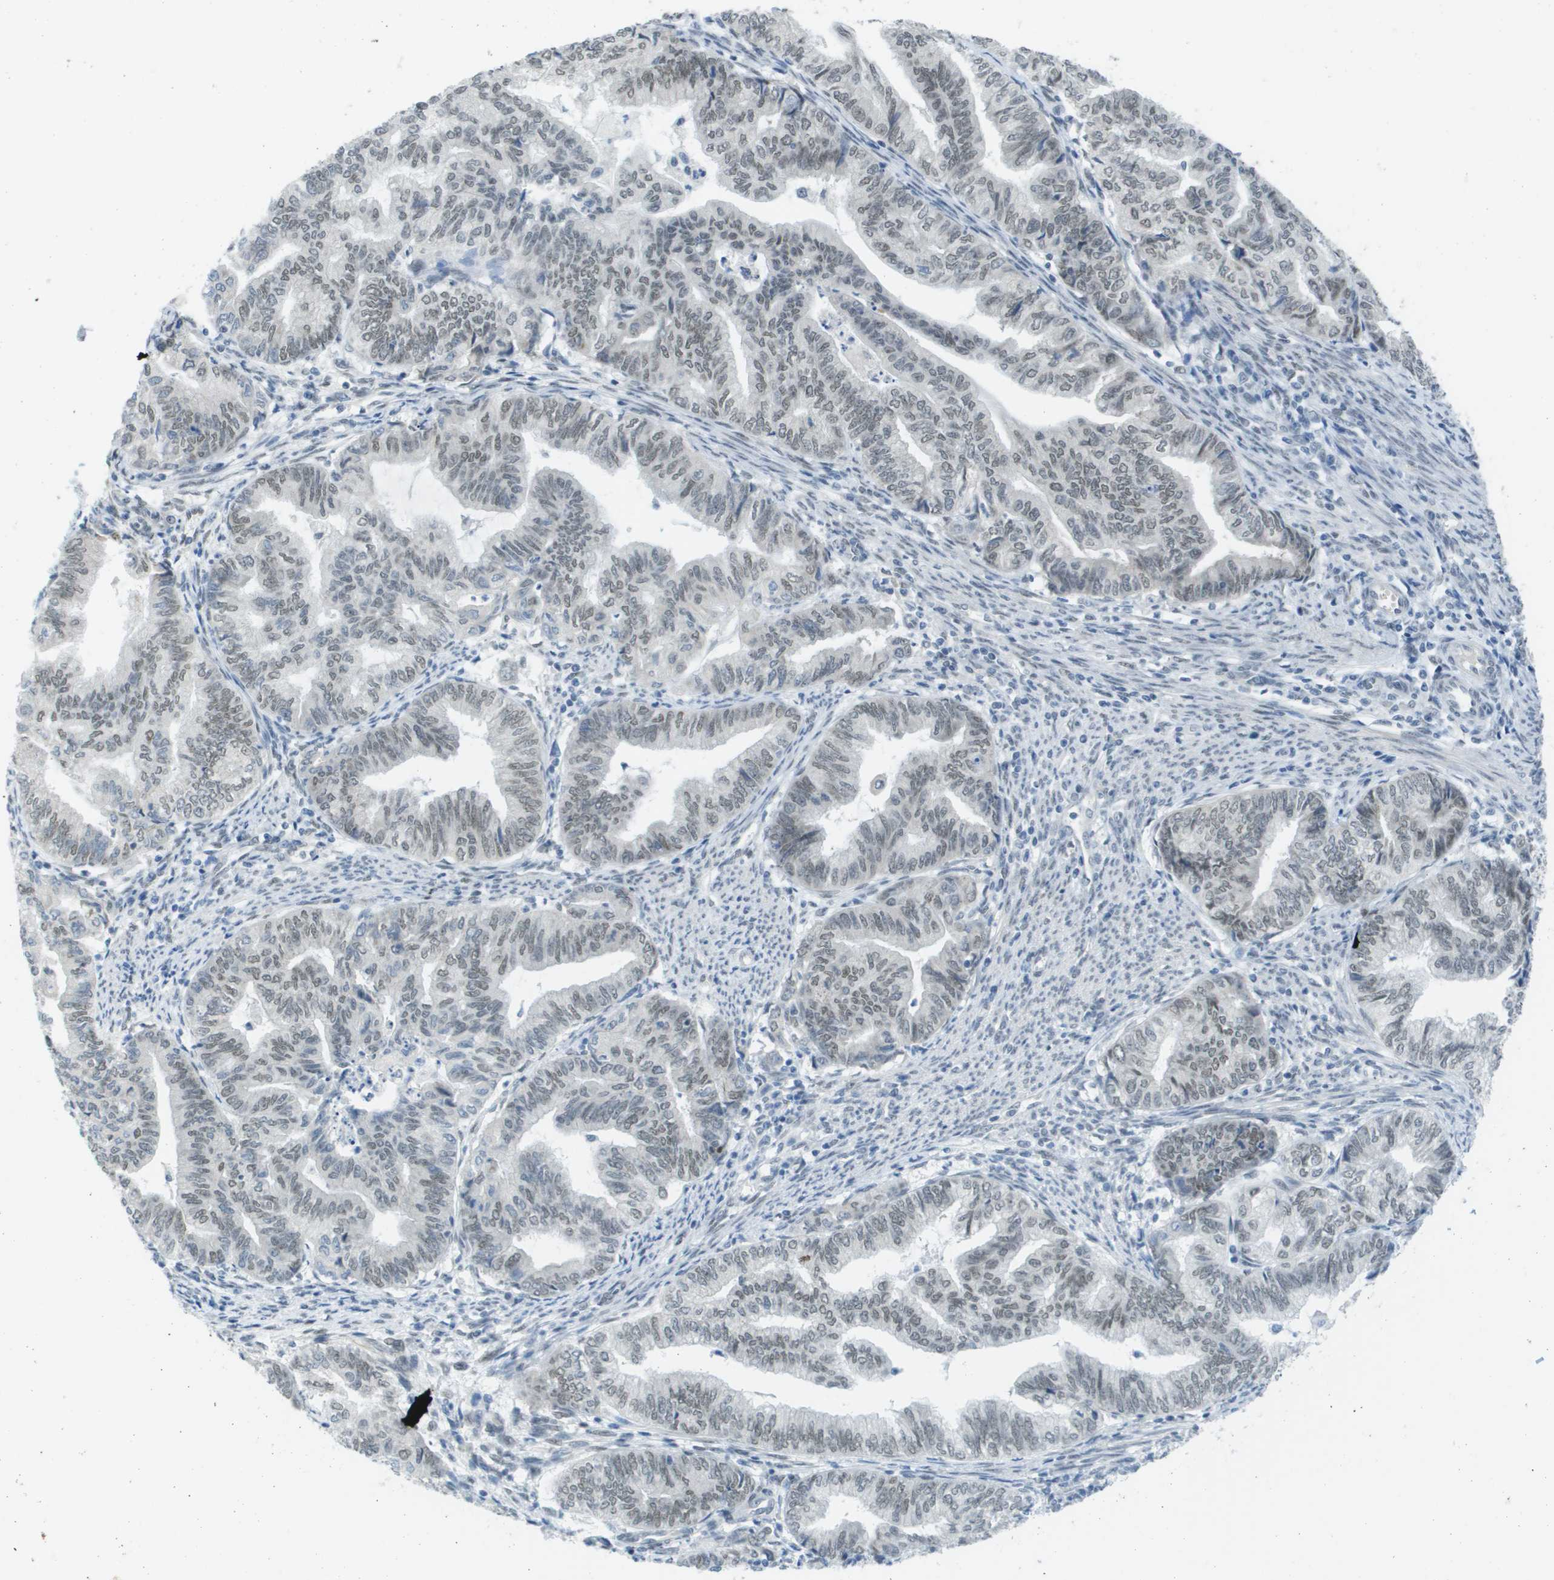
{"staining": {"intensity": "weak", "quantity": "25%-75%", "location": "nuclear"}, "tissue": "endometrial cancer", "cell_type": "Tumor cells", "image_type": "cancer", "snomed": [{"axis": "morphology", "description": "Adenocarcinoma, NOS"}, {"axis": "topography", "description": "Endometrium"}], "caption": "Immunohistochemistry image of neoplastic tissue: human endometrial cancer stained using IHC exhibits low levels of weak protein expression localized specifically in the nuclear of tumor cells, appearing as a nuclear brown color.", "gene": "ARID1B", "patient": {"sex": "female", "age": 79}}